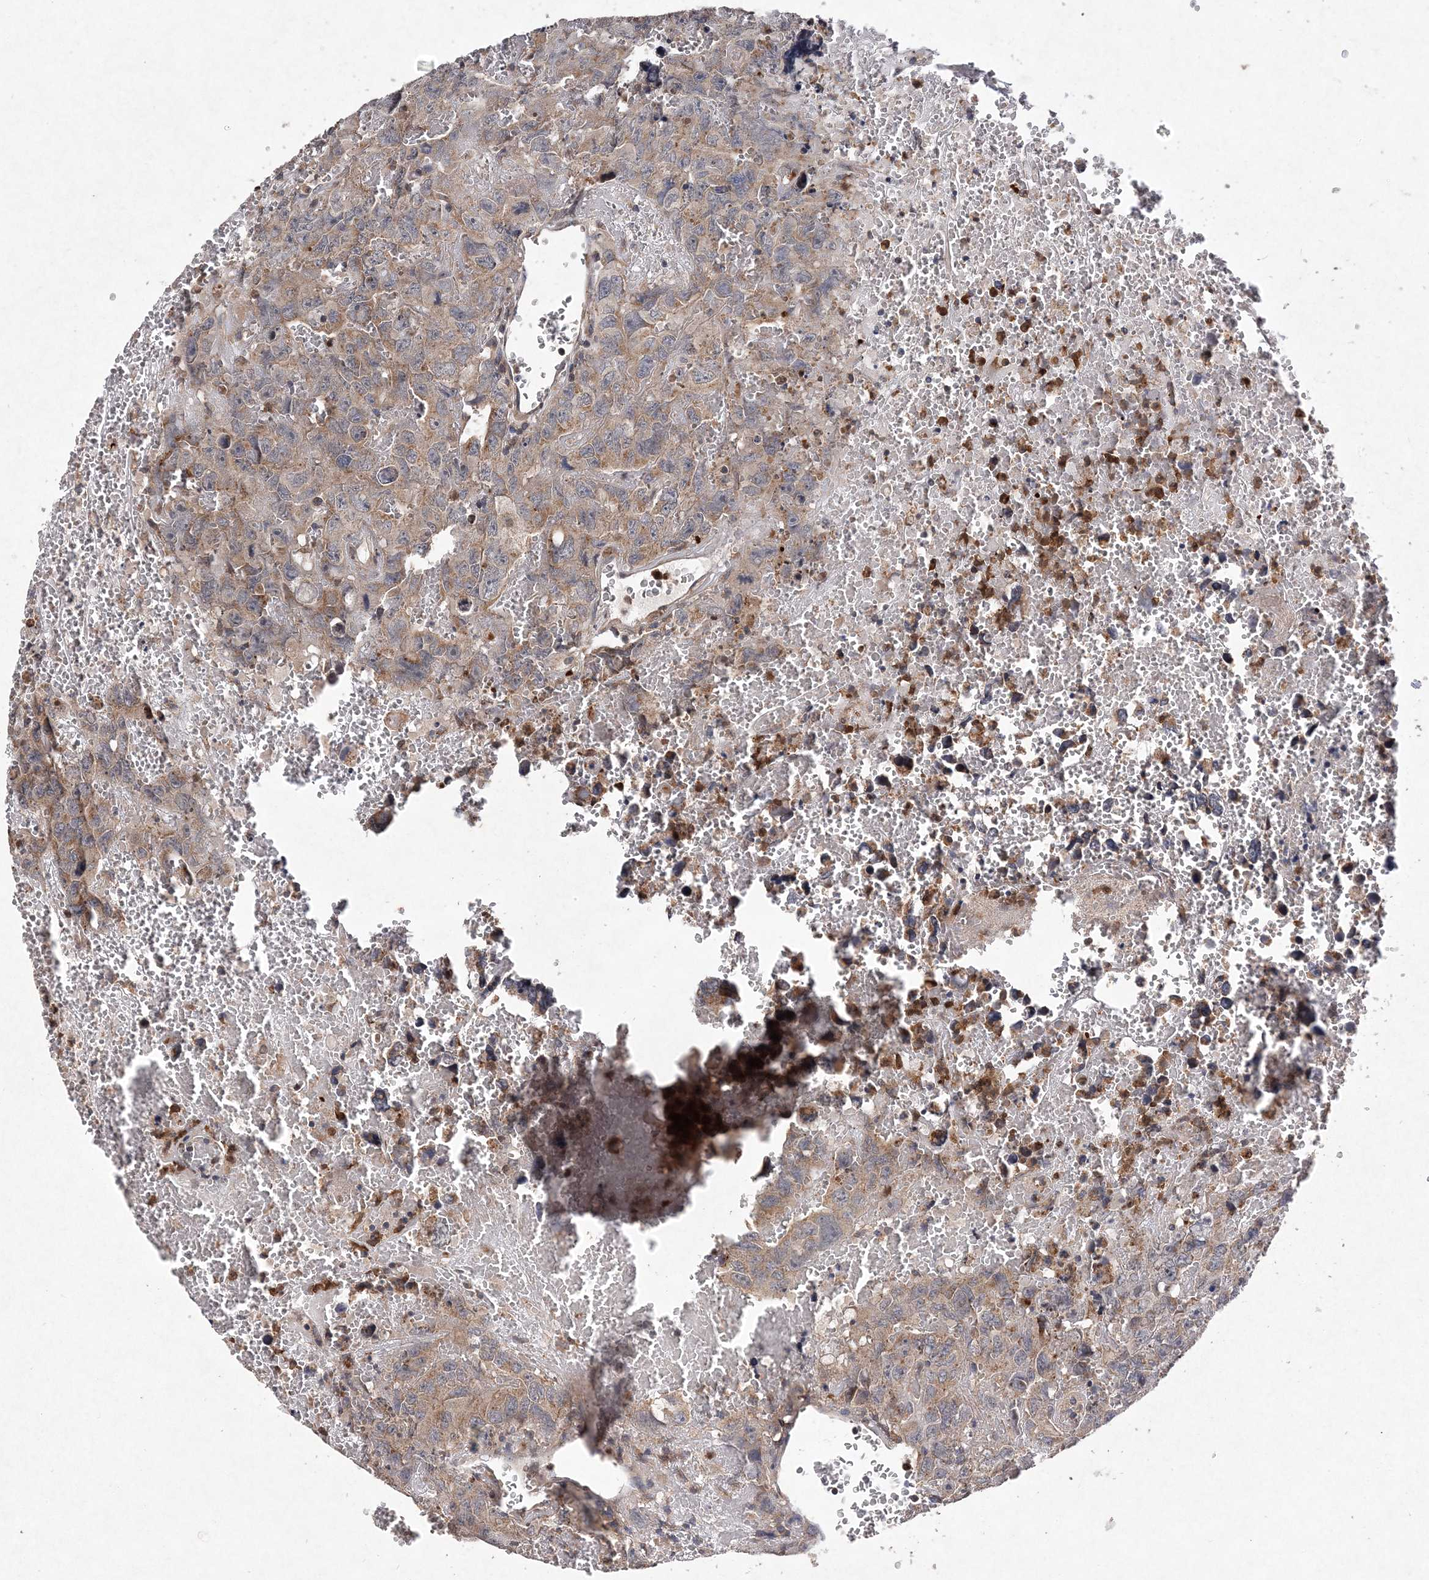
{"staining": {"intensity": "weak", "quantity": ">75%", "location": "cytoplasmic/membranous"}, "tissue": "testis cancer", "cell_type": "Tumor cells", "image_type": "cancer", "snomed": [{"axis": "morphology", "description": "Carcinoma, Embryonal, NOS"}, {"axis": "topography", "description": "Testis"}], "caption": "Immunohistochemical staining of human testis embryonal carcinoma displays low levels of weak cytoplasmic/membranous staining in about >75% of tumor cells.", "gene": "PROSER1", "patient": {"sex": "male", "age": 45}}